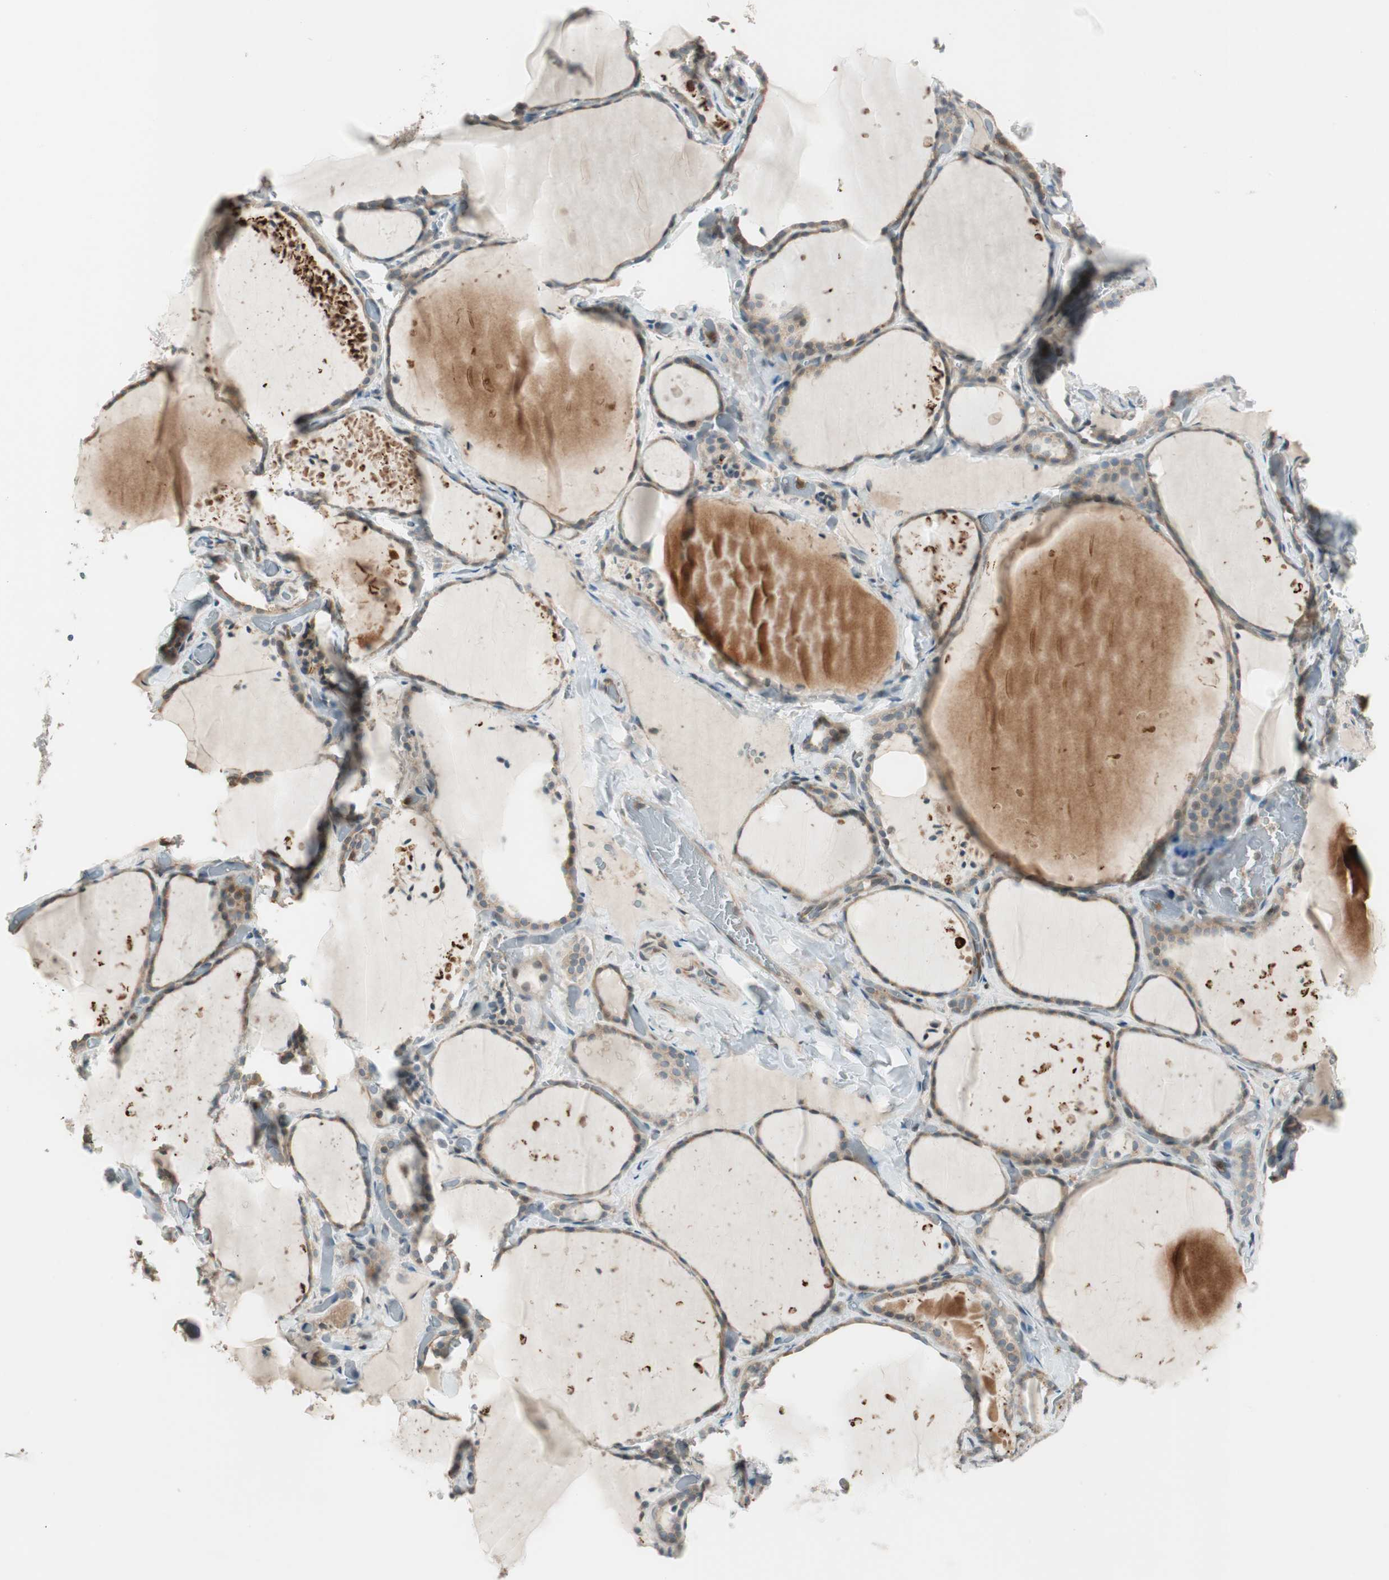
{"staining": {"intensity": "moderate", "quantity": "25%-75%", "location": "cytoplasmic/membranous"}, "tissue": "thyroid gland", "cell_type": "Glandular cells", "image_type": "normal", "snomed": [{"axis": "morphology", "description": "Normal tissue, NOS"}, {"axis": "topography", "description": "Thyroid gland"}], "caption": "Immunohistochemical staining of unremarkable thyroid gland demonstrates 25%-75% levels of moderate cytoplasmic/membranous protein staining in approximately 25%-75% of glandular cells. (DAB (3,3'-diaminobenzidine) = brown stain, brightfield microscopy at high magnification).", "gene": "CGRRF1", "patient": {"sex": "female", "age": 22}}